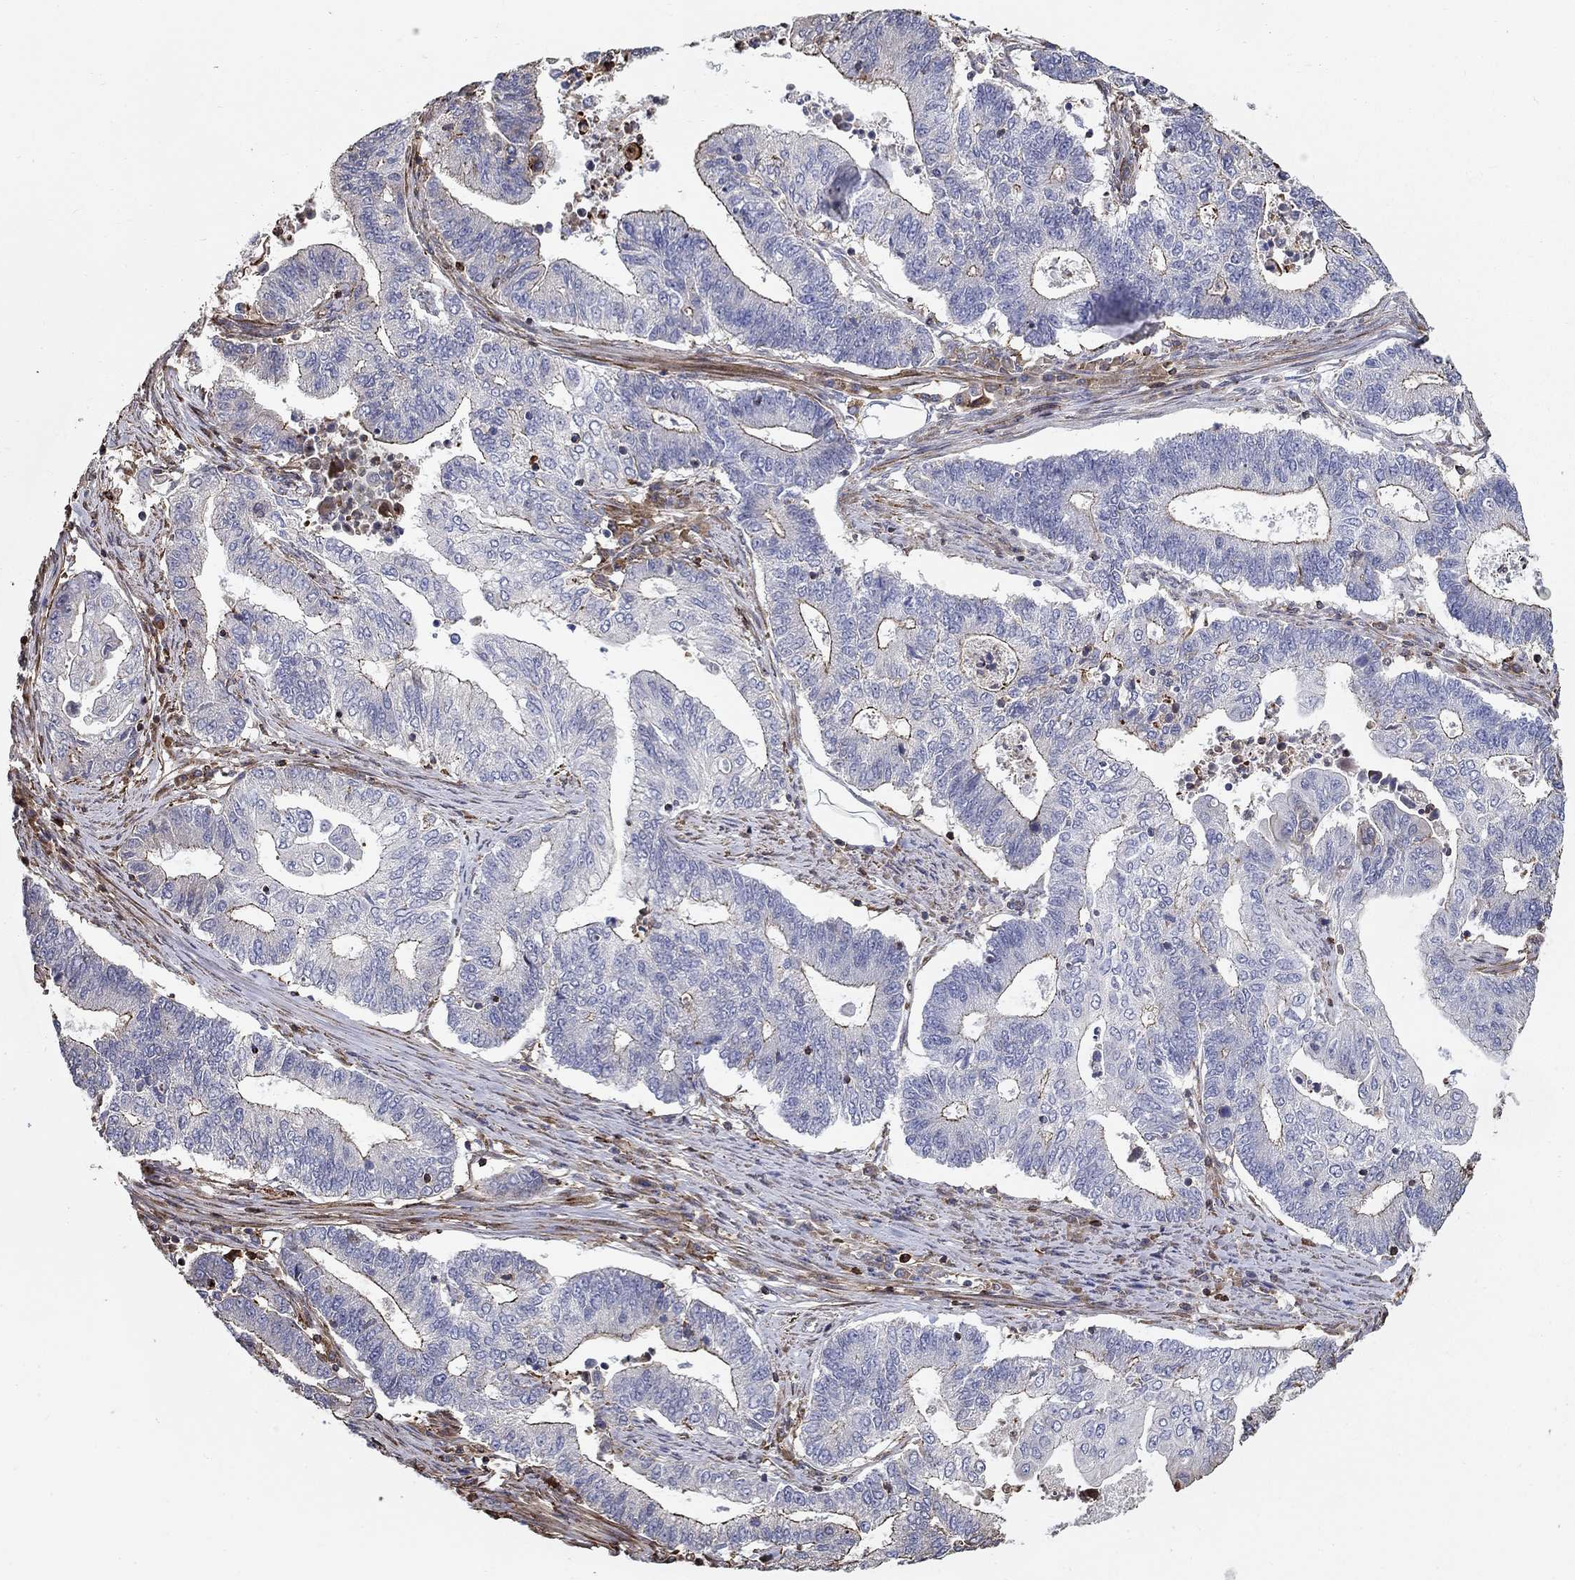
{"staining": {"intensity": "strong", "quantity": "<25%", "location": "cytoplasmic/membranous"}, "tissue": "endometrial cancer", "cell_type": "Tumor cells", "image_type": "cancer", "snomed": [{"axis": "morphology", "description": "Adenocarcinoma, NOS"}, {"axis": "topography", "description": "Uterus"}, {"axis": "topography", "description": "Endometrium"}], "caption": "Immunohistochemistry photomicrograph of neoplastic tissue: human endometrial adenocarcinoma stained using immunohistochemistry reveals medium levels of strong protein expression localized specifically in the cytoplasmic/membranous of tumor cells, appearing as a cytoplasmic/membranous brown color.", "gene": "NPHP1", "patient": {"sex": "female", "age": 54}}